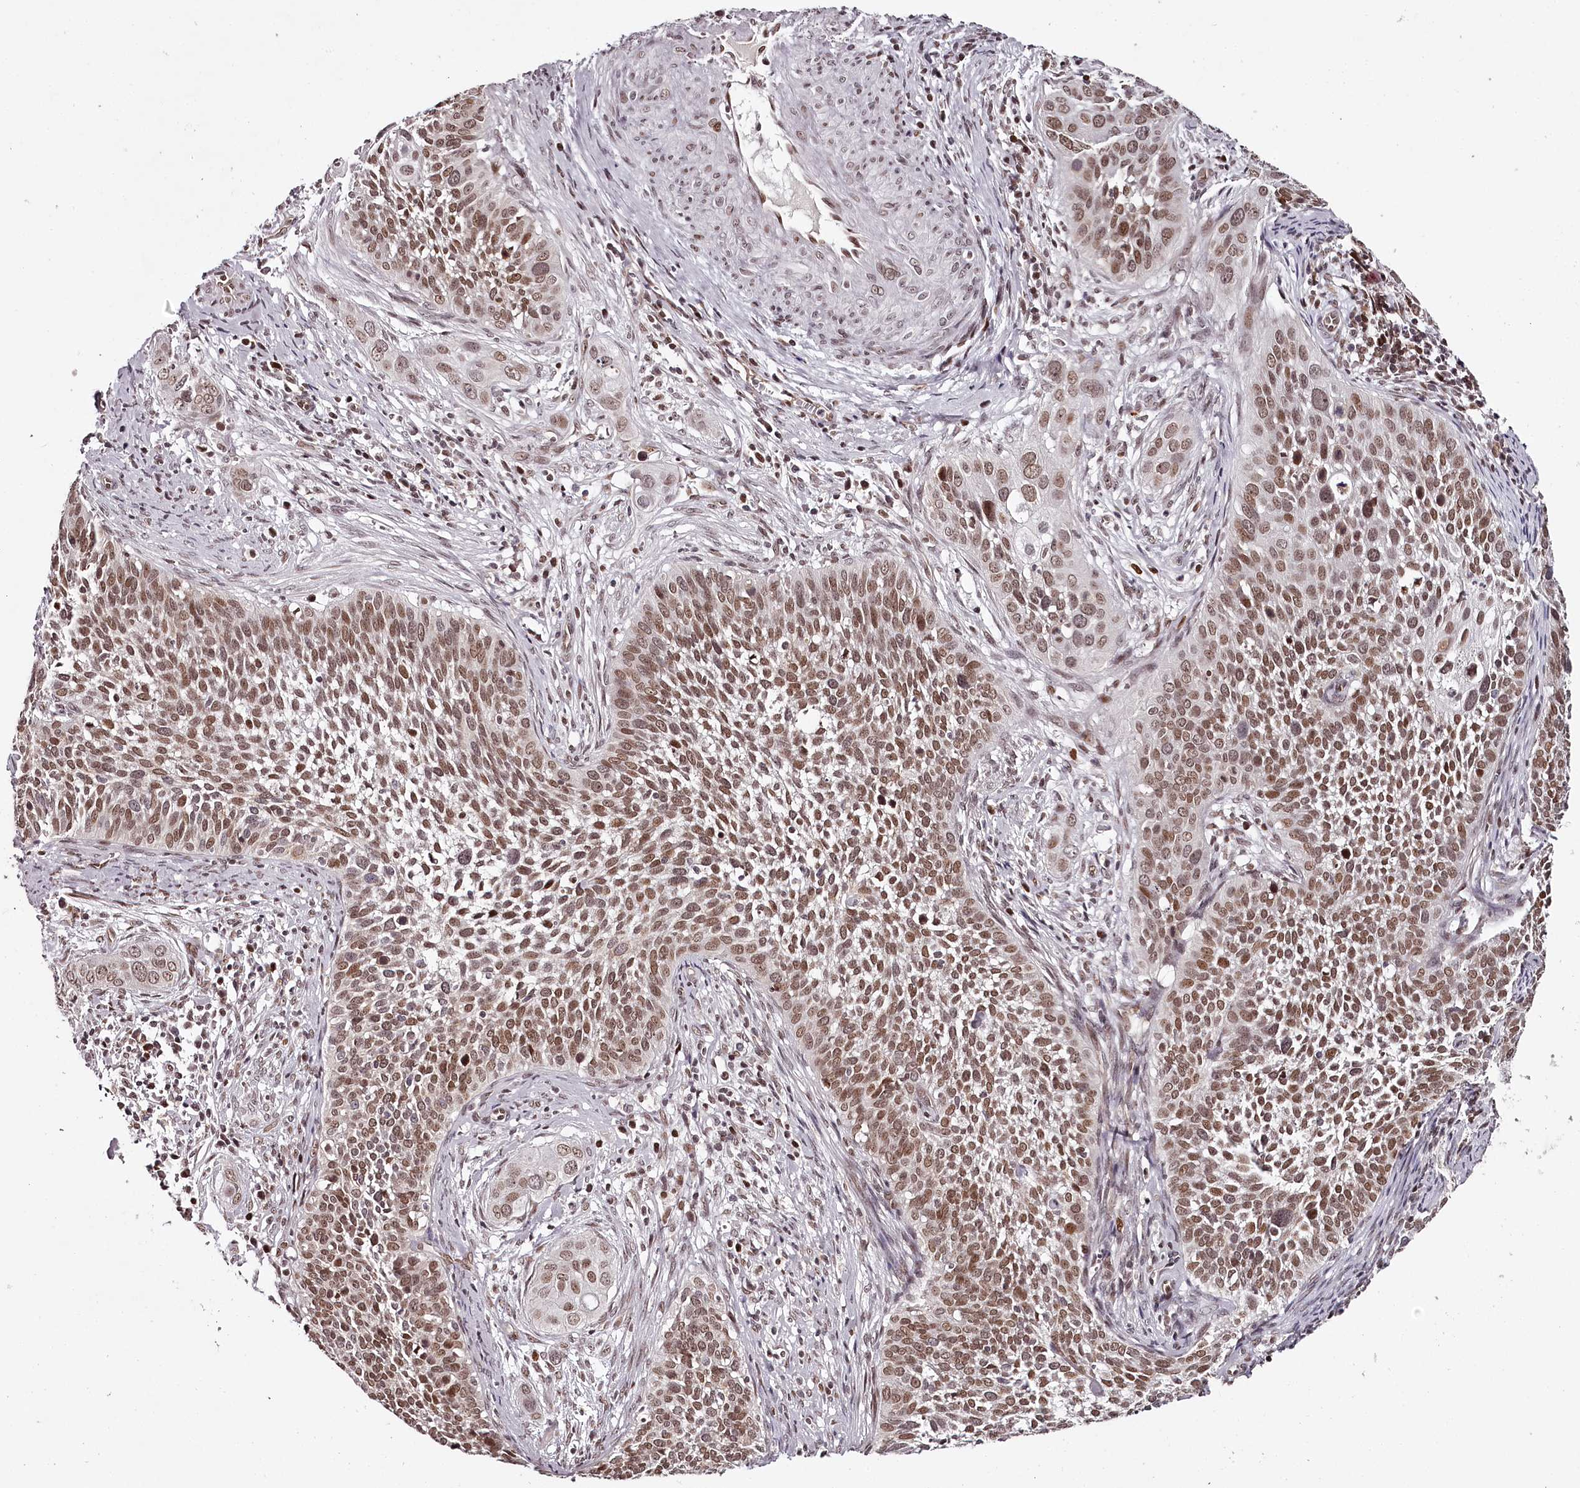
{"staining": {"intensity": "moderate", "quantity": ">75%", "location": "nuclear"}, "tissue": "cervical cancer", "cell_type": "Tumor cells", "image_type": "cancer", "snomed": [{"axis": "morphology", "description": "Squamous cell carcinoma, NOS"}, {"axis": "topography", "description": "Cervix"}], "caption": "Human cervical cancer stained with a brown dye reveals moderate nuclear positive expression in about >75% of tumor cells.", "gene": "THYN1", "patient": {"sex": "female", "age": 34}}